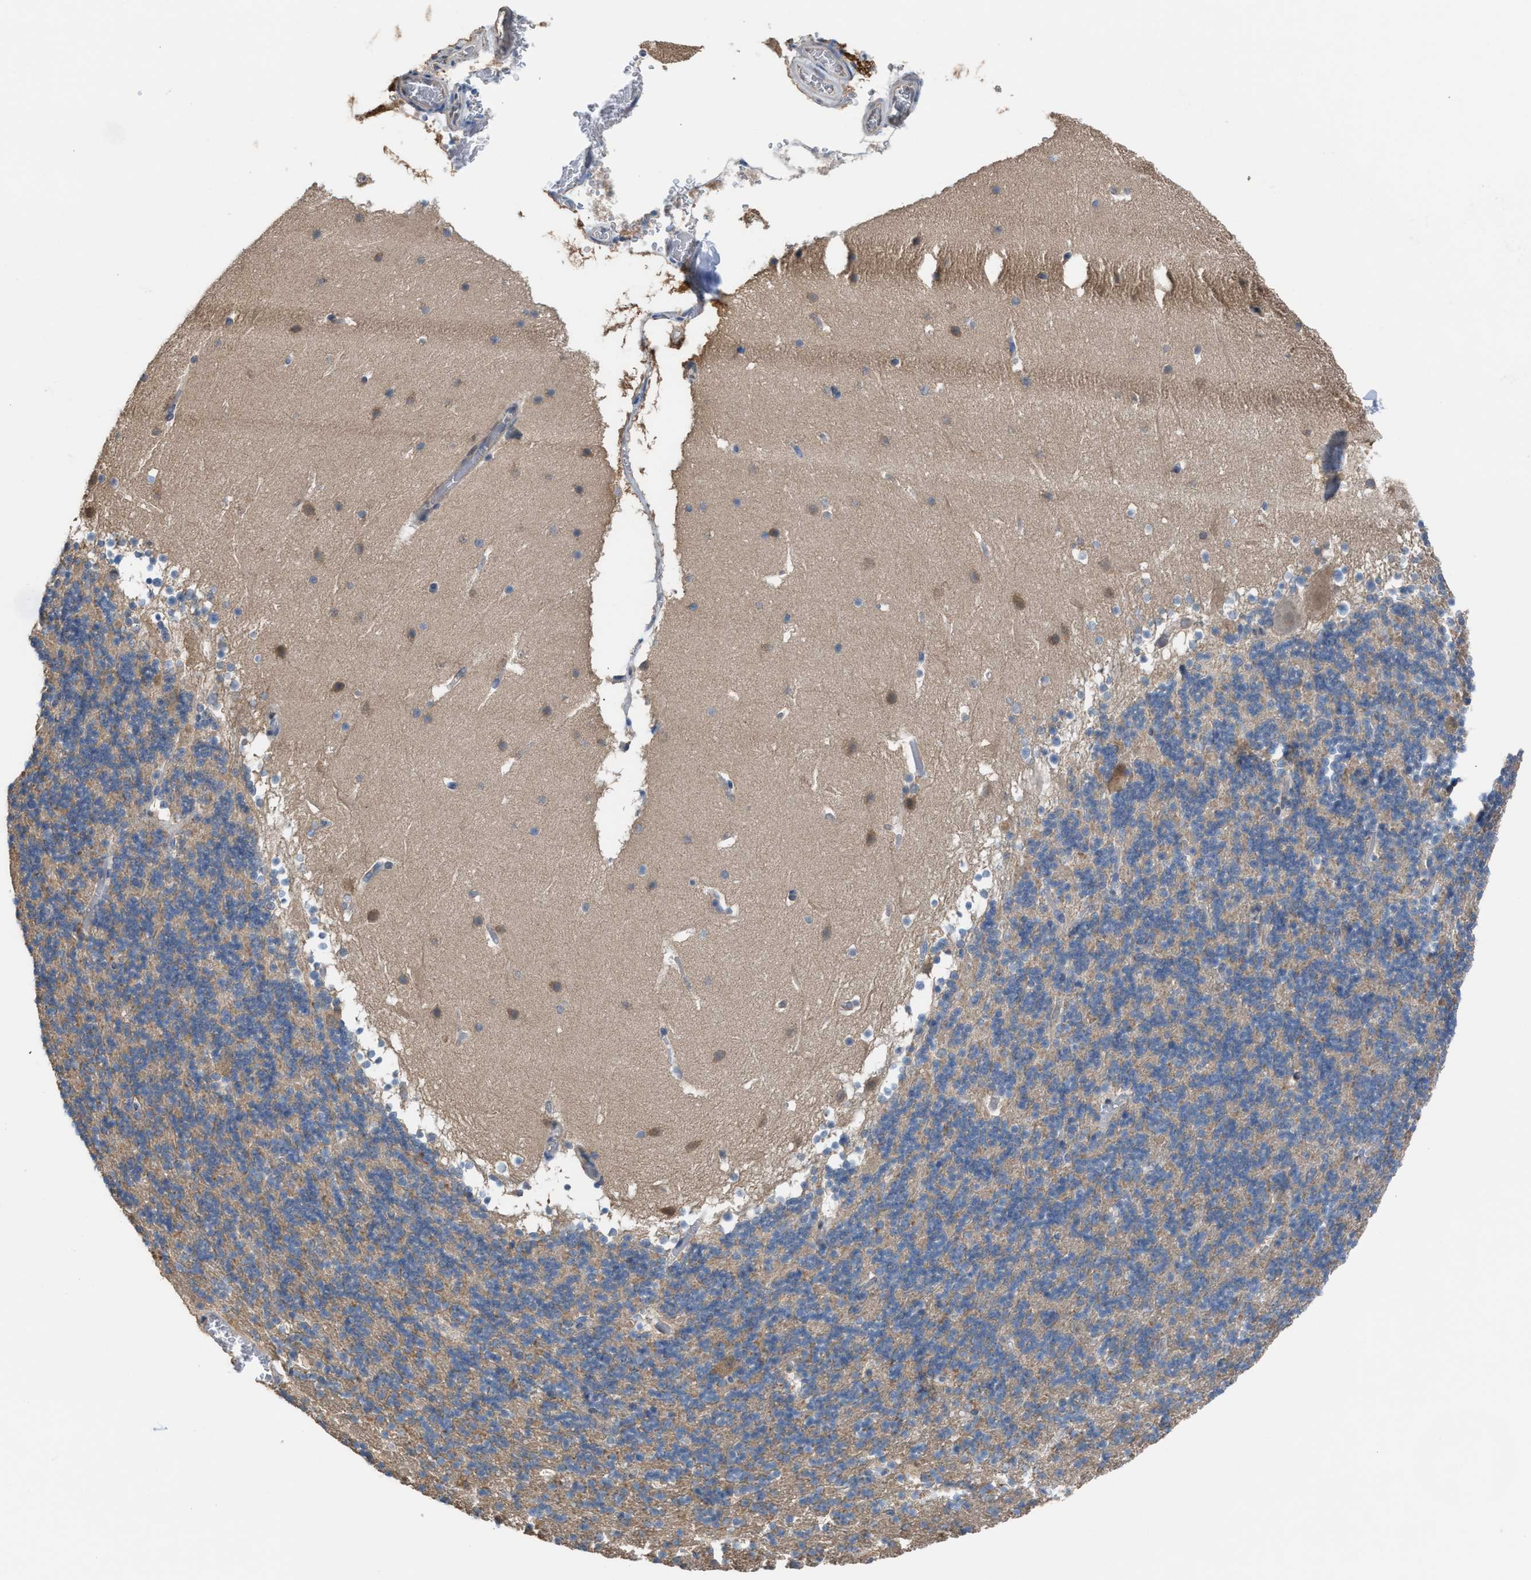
{"staining": {"intensity": "weak", "quantity": "25%-75%", "location": "cytoplasmic/membranous"}, "tissue": "cerebellum", "cell_type": "Cells in granular layer", "image_type": "normal", "snomed": [{"axis": "morphology", "description": "Normal tissue, NOS"}, {"axis": "topography", "description": "Cerebellum"}], "caption": "Cerebellum stained with immunohistochemistry demonstrates weak cytoplasmic/membranous staining in about 25%-75% of cells in granular layer. (DAB IHC with brightfield microscopy, high magnification).", "gene": "NQO2", "patient": {"sex": "male", "age": 45}}